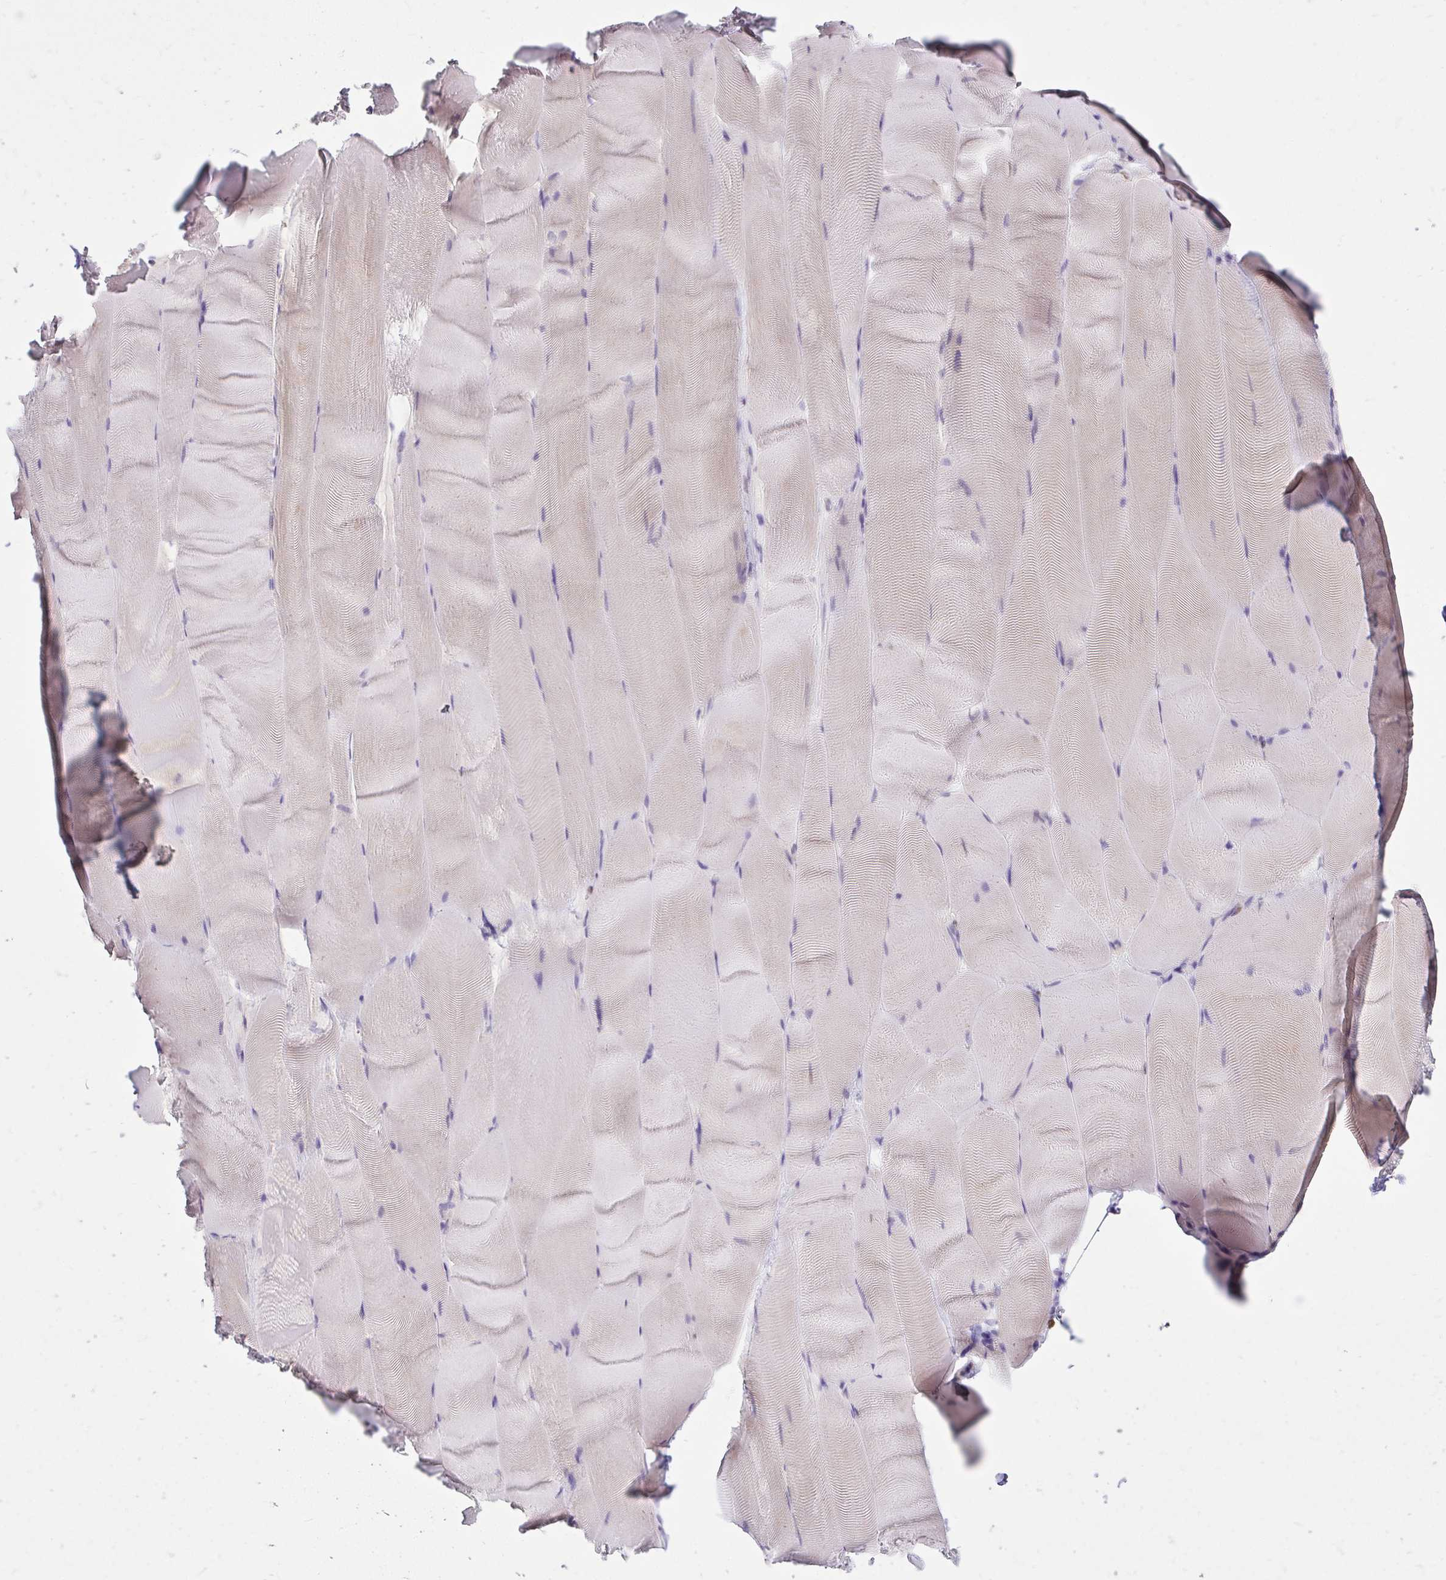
{"staining": {"intensity": "negative", "quantity": "none", "location": "none"}, "tissue": "skeletal muscle", "cell_type": "Myocytes", "image_type": "normal", "snomed": [{"axis": "morphology", "description": "Normal tissue, NOS"}, {"axis": "topography", "description": "Skeletal muscle"}], "caption": "This is a histopathology image of IHC staining of benign skeletal muscle, which shows no staining in myocytes.", "gene": "RIMS4", "patient": {"sex": "female", "age": 64}}